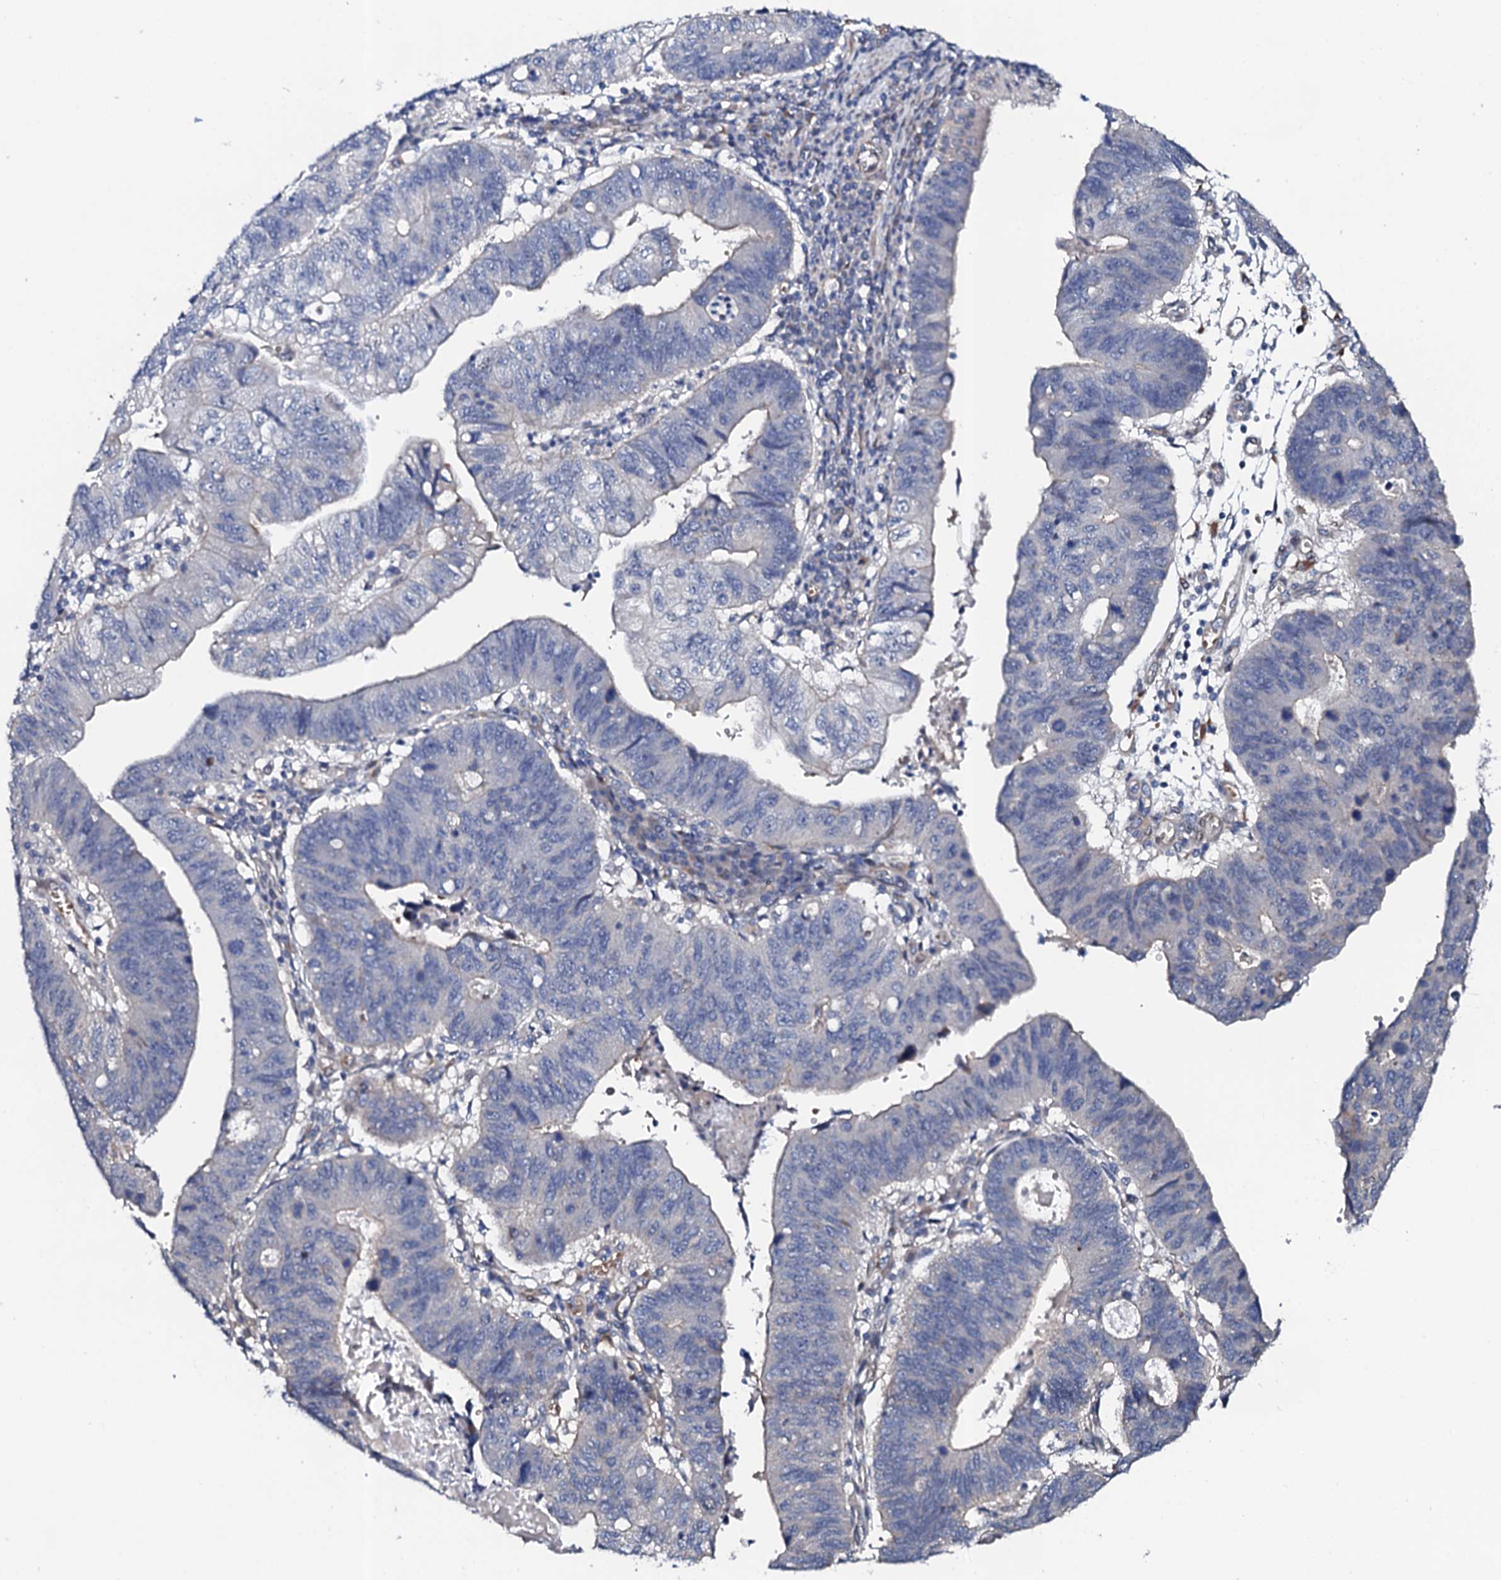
{"staining": {"intensity": "negative", "quantity": "none", "location": "none"}, "tissue": "stomach cancer", "cell_type": "Tumor cells", "image_type": "cancer", "snomed": [{"axis": "morphology", "description": "Adenocarcinoma, NOS"}, {"axis": "topography", "description": "Stomach"}], "caption": "Adenocarcinoma (stomach) was stained to show a protein in brown. There is no significant expression in tumor cells.", "gene": "CIAO2A", "patient": {"sex": "male", "age": 59}}